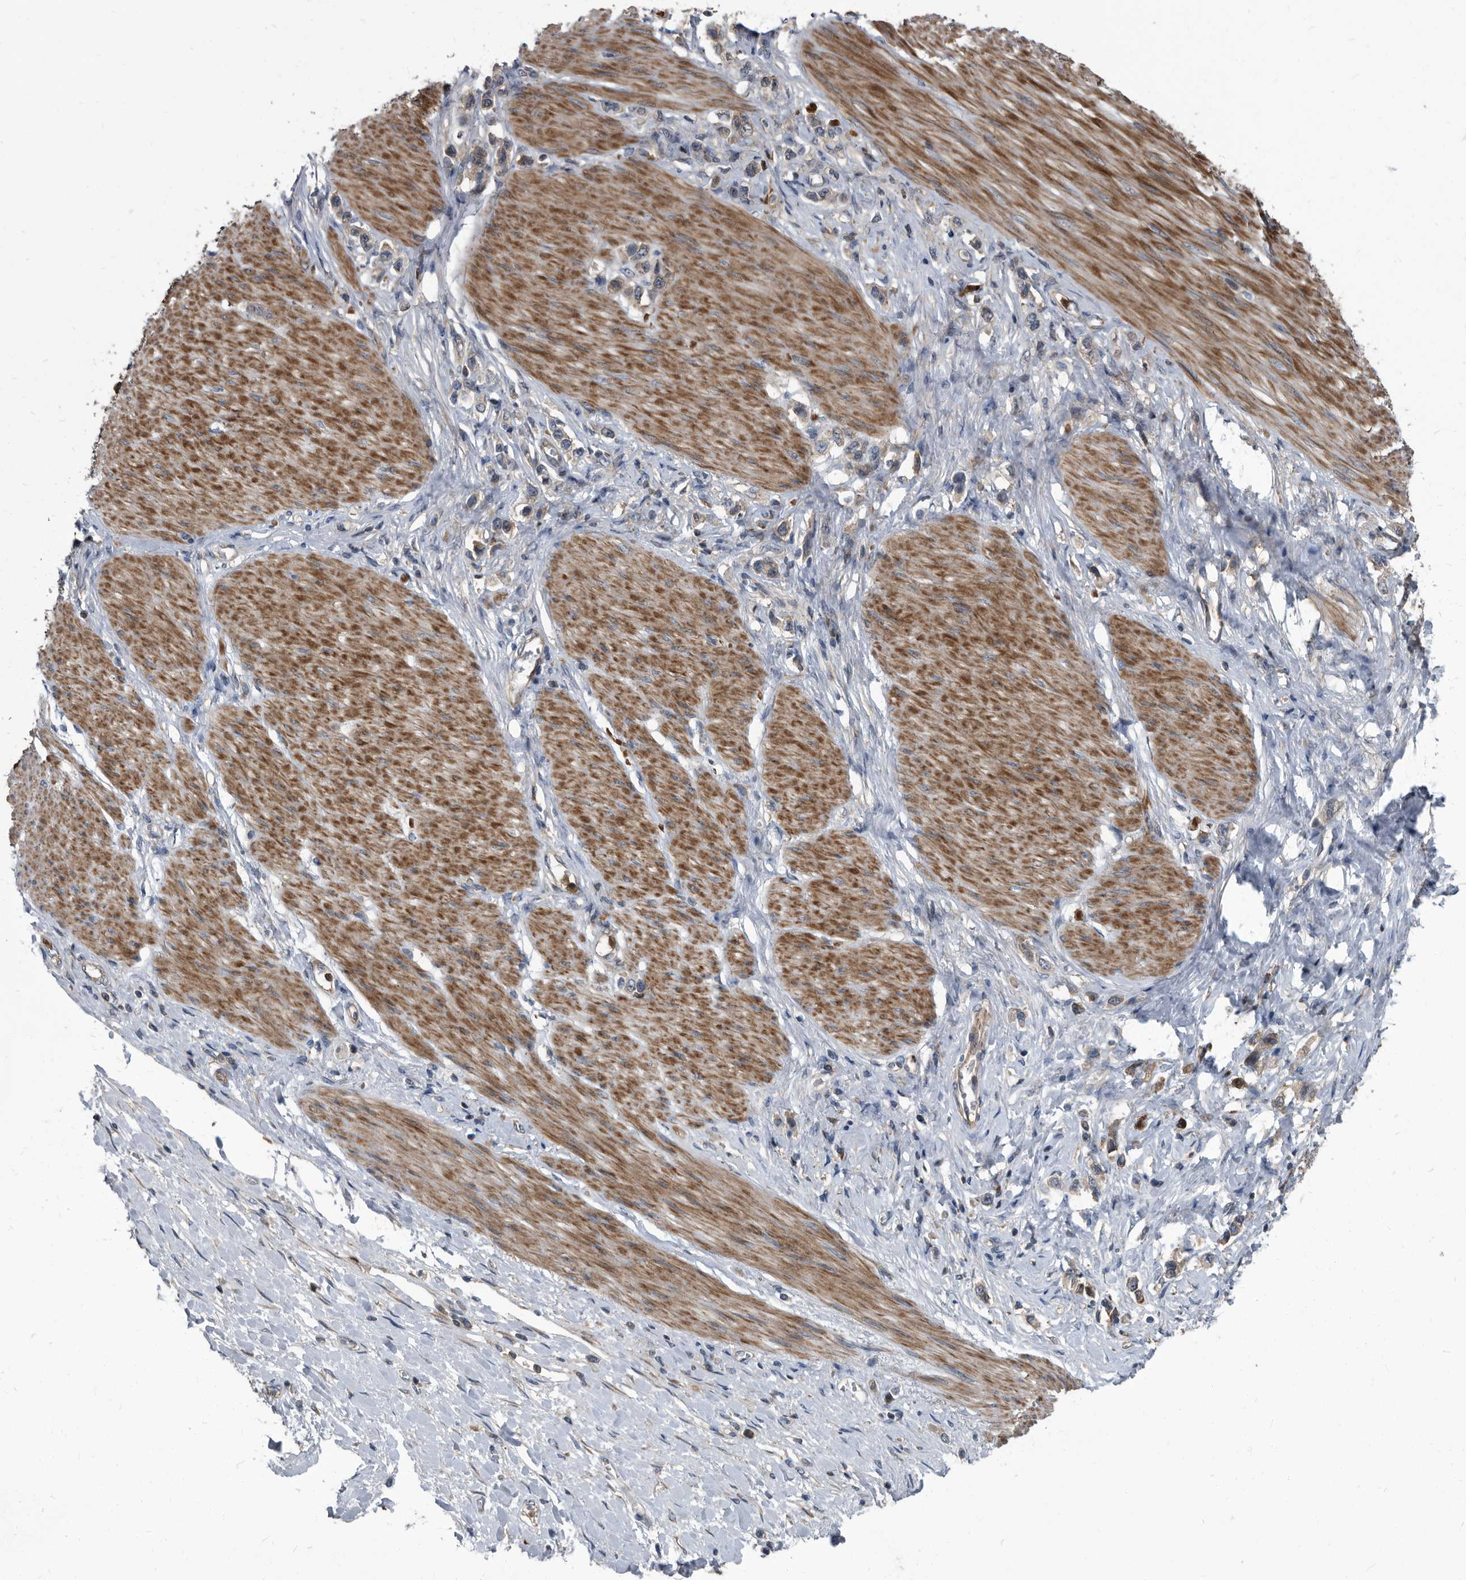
{"staining": {"intensity": "weak", "quantity": "25%-75%", "location": "cytoplasmic/membranous"}, "tissue": "stomach cancer", "cell_type": "Tumor cells", "image_type": "cancer", "snomed": [{"axis": "morphology", "description": "Adenocarcinoma, NOS"}, {"axis": "topography", "description": "Stomach"}], "caption": "IHC of stomach cancer exhibits low levels of weak cytoplasmic/membranous positivity in about 25%-75% of tumor cells.", "gene": "CDV3", "patient": {"sex": "female", "age": 65}}